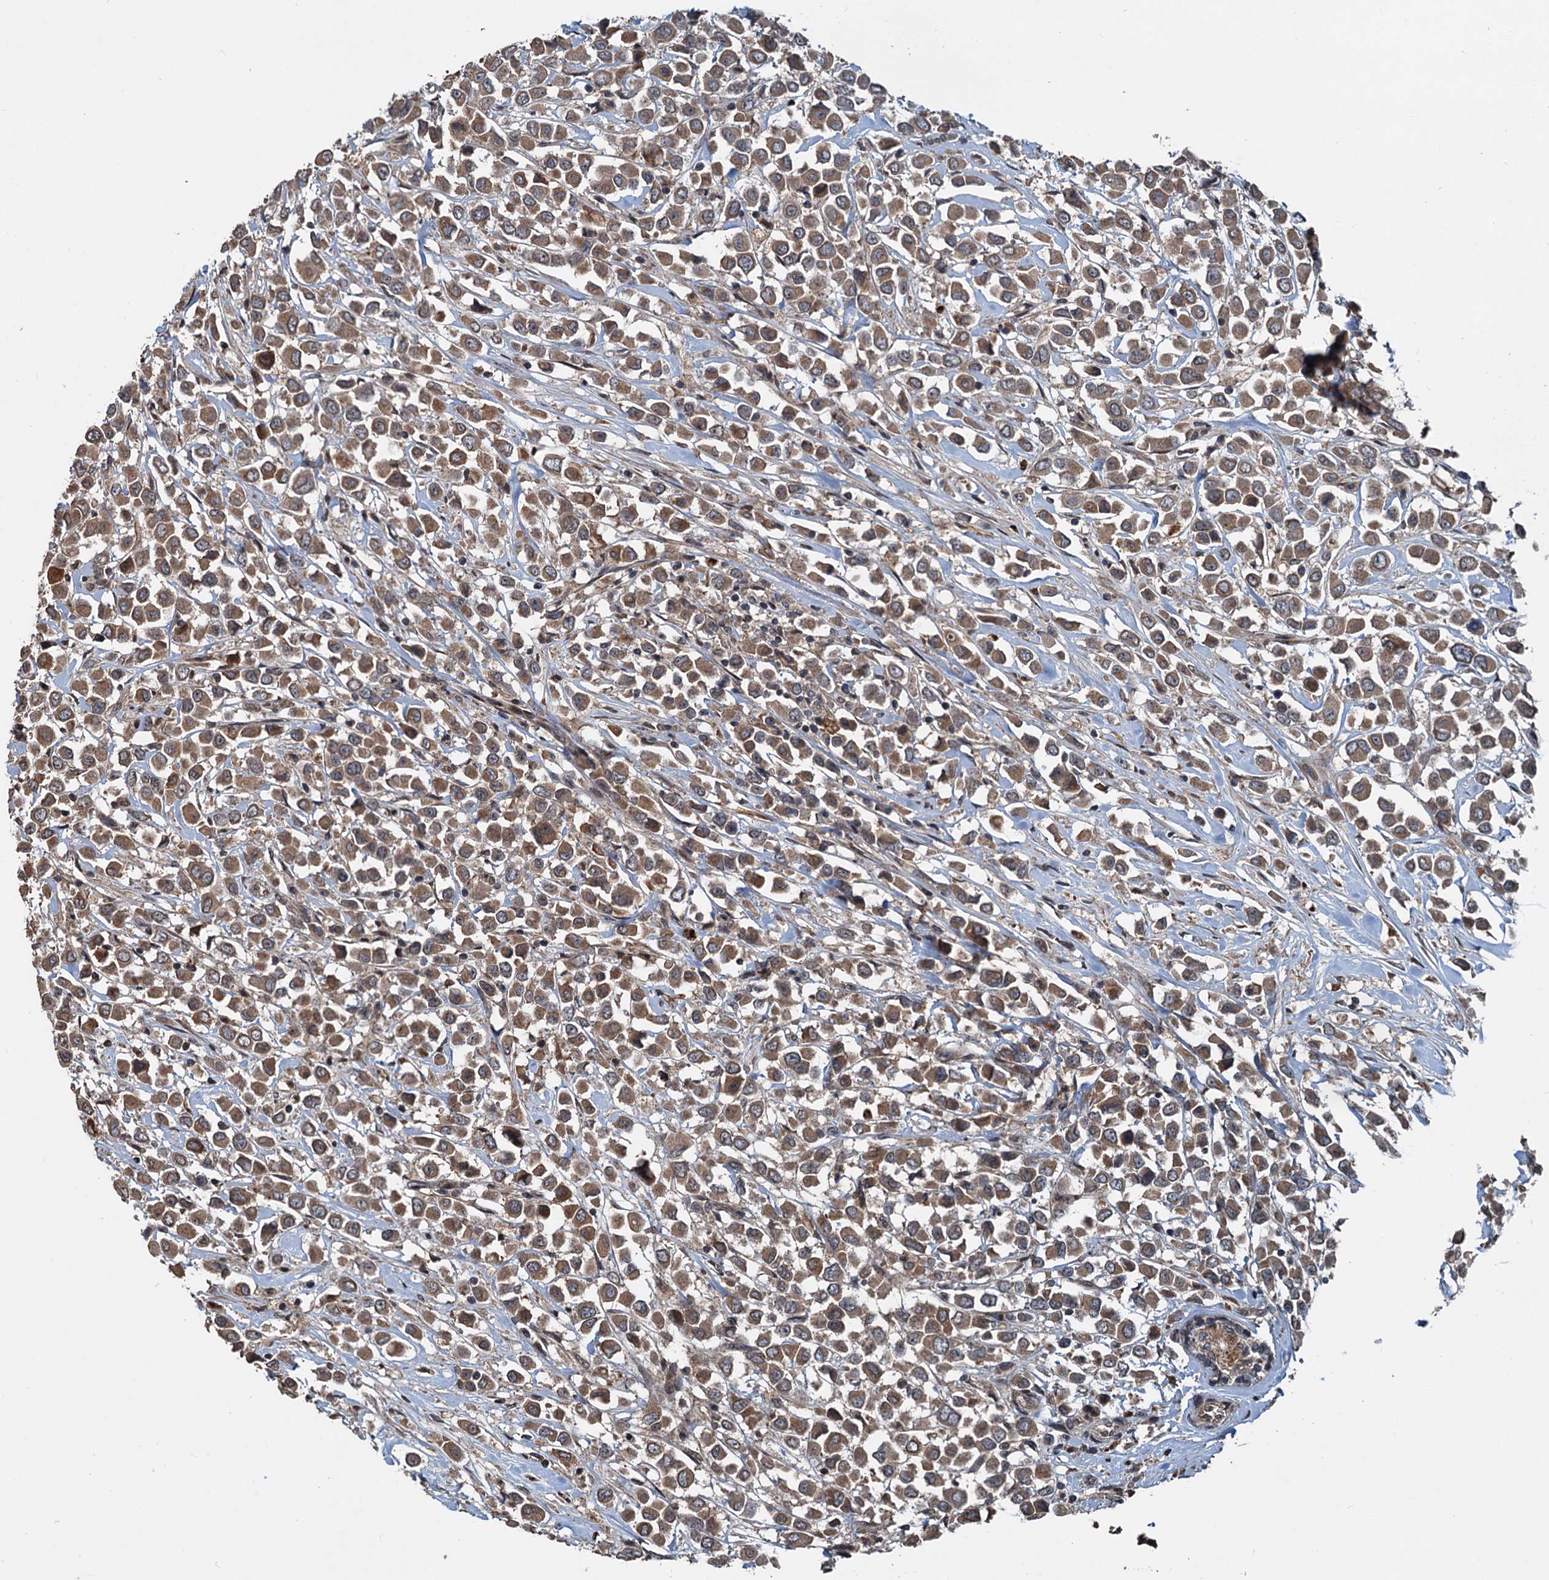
{"staining": {"intensity": "moderate", "quantity": ">75%", "location": "cytoplasmic/membranous"}, "tissue": "breast cancer", "cell_type": "Tumor cells", "image_type": "cancer", "snomed": [{"axis": "morphology", "description": "Duct carcinoma"}, {"axis": "topography", "description": "Breast"}], "caption": "The immunohistochemical stain highlights moderate cytoplasmic/membranous positivity in tumor cells of breast cancer (invasive ductal carcinoma) tissue. (DAB IHC, brown staining for protein, blue staining for nuclei).", "gene": "N4BP2L2", "patient": {"sex": "female", "age": 61}}